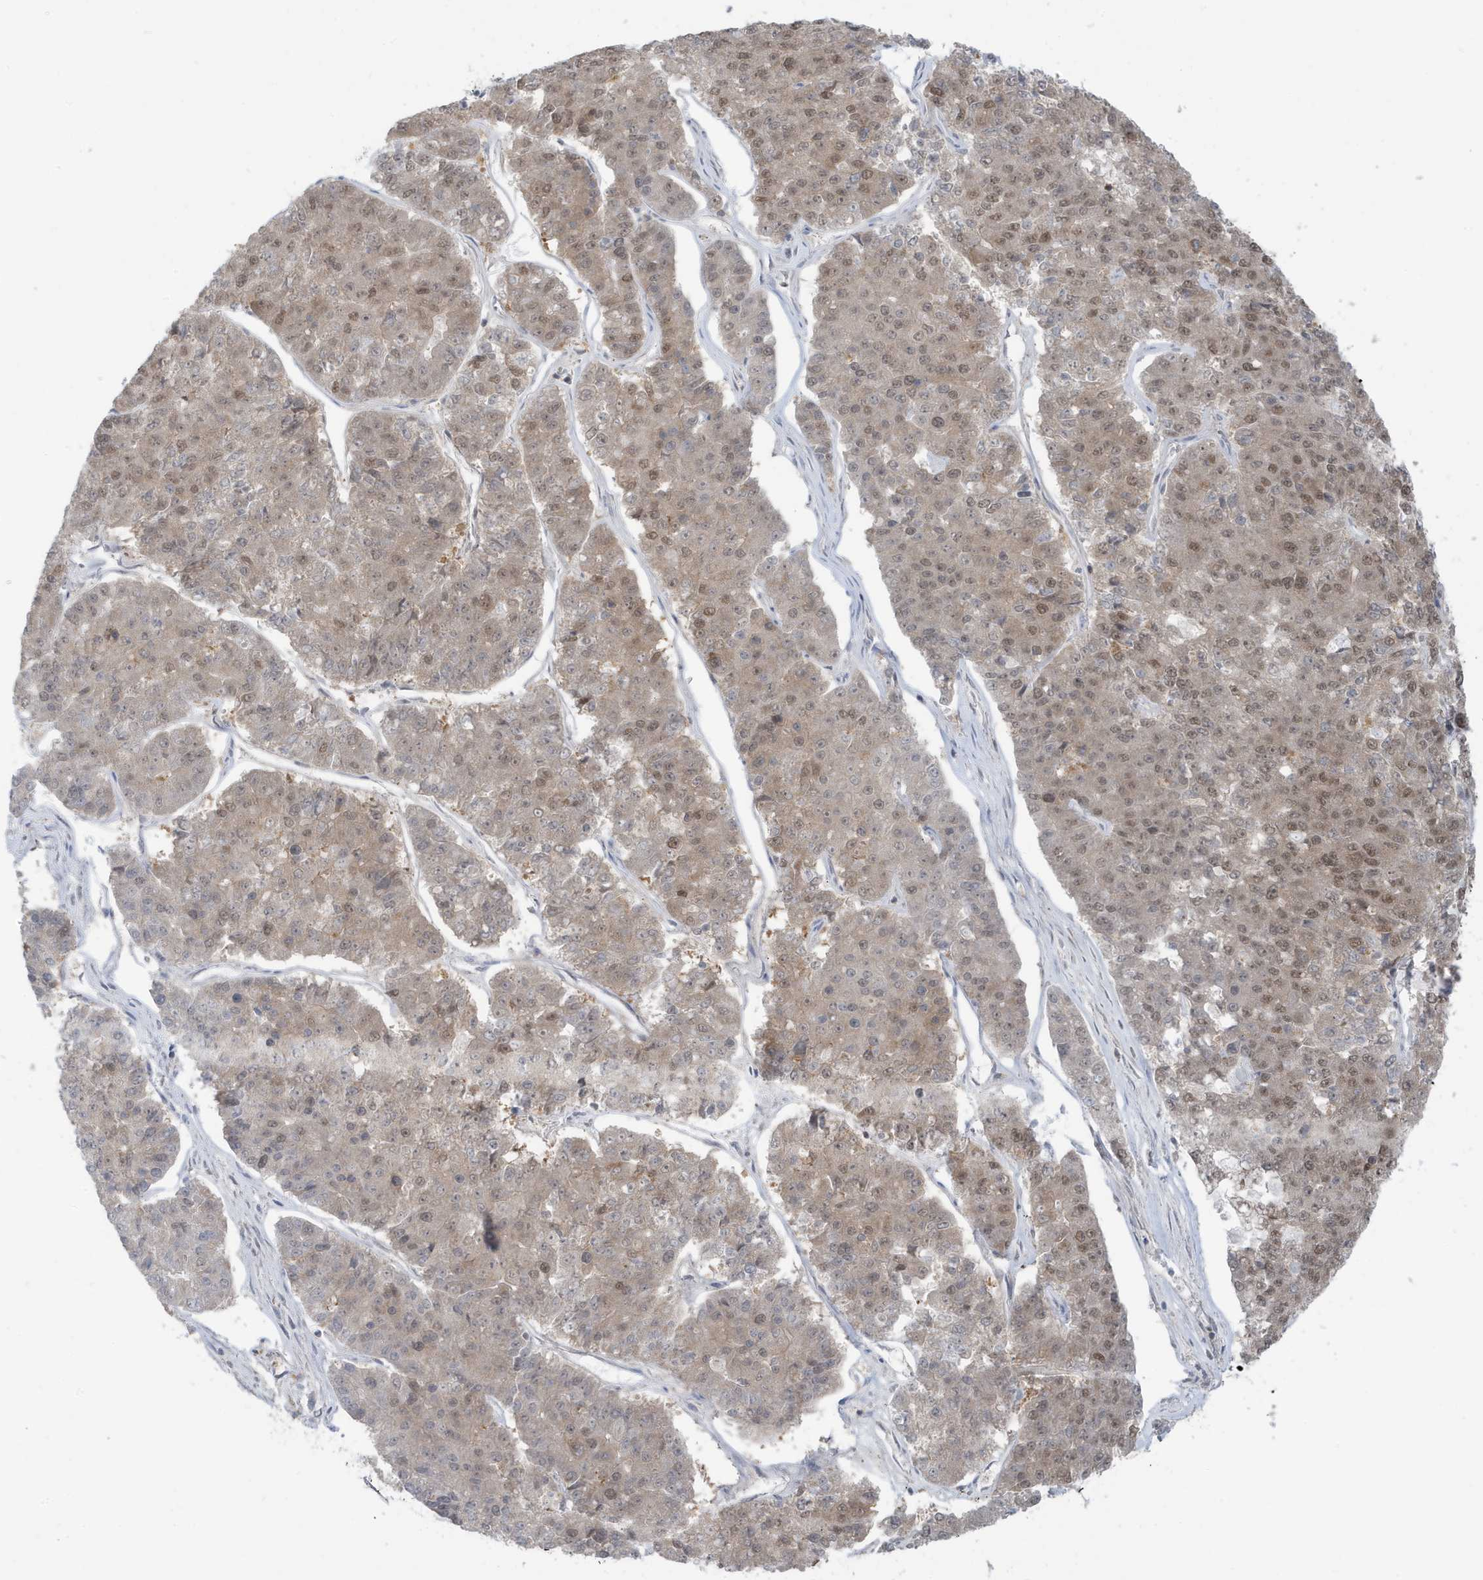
{"staining": {"intensity": "moderate", "quantity": "25%-75%", "location": "nuclear"}, "tissue": "pancreatic cancer", "cell_type": "Tumor cells", "image_type": "cancer", "snomed": [{"axis": "morphology", "description": "Adenocarcinoma, NOS"}, {"axis": "topography", "description": "Pancreas"}], "caption": "A high-resolution histopathology image shows IHC staining of pancreatic cancer (adenocarcinoma), which demonstrates moderate nuclear expression in approximately 25%-75% of tumor cells.", "gene": "OGA", "patient": {"sex": "male", "age": 50}}